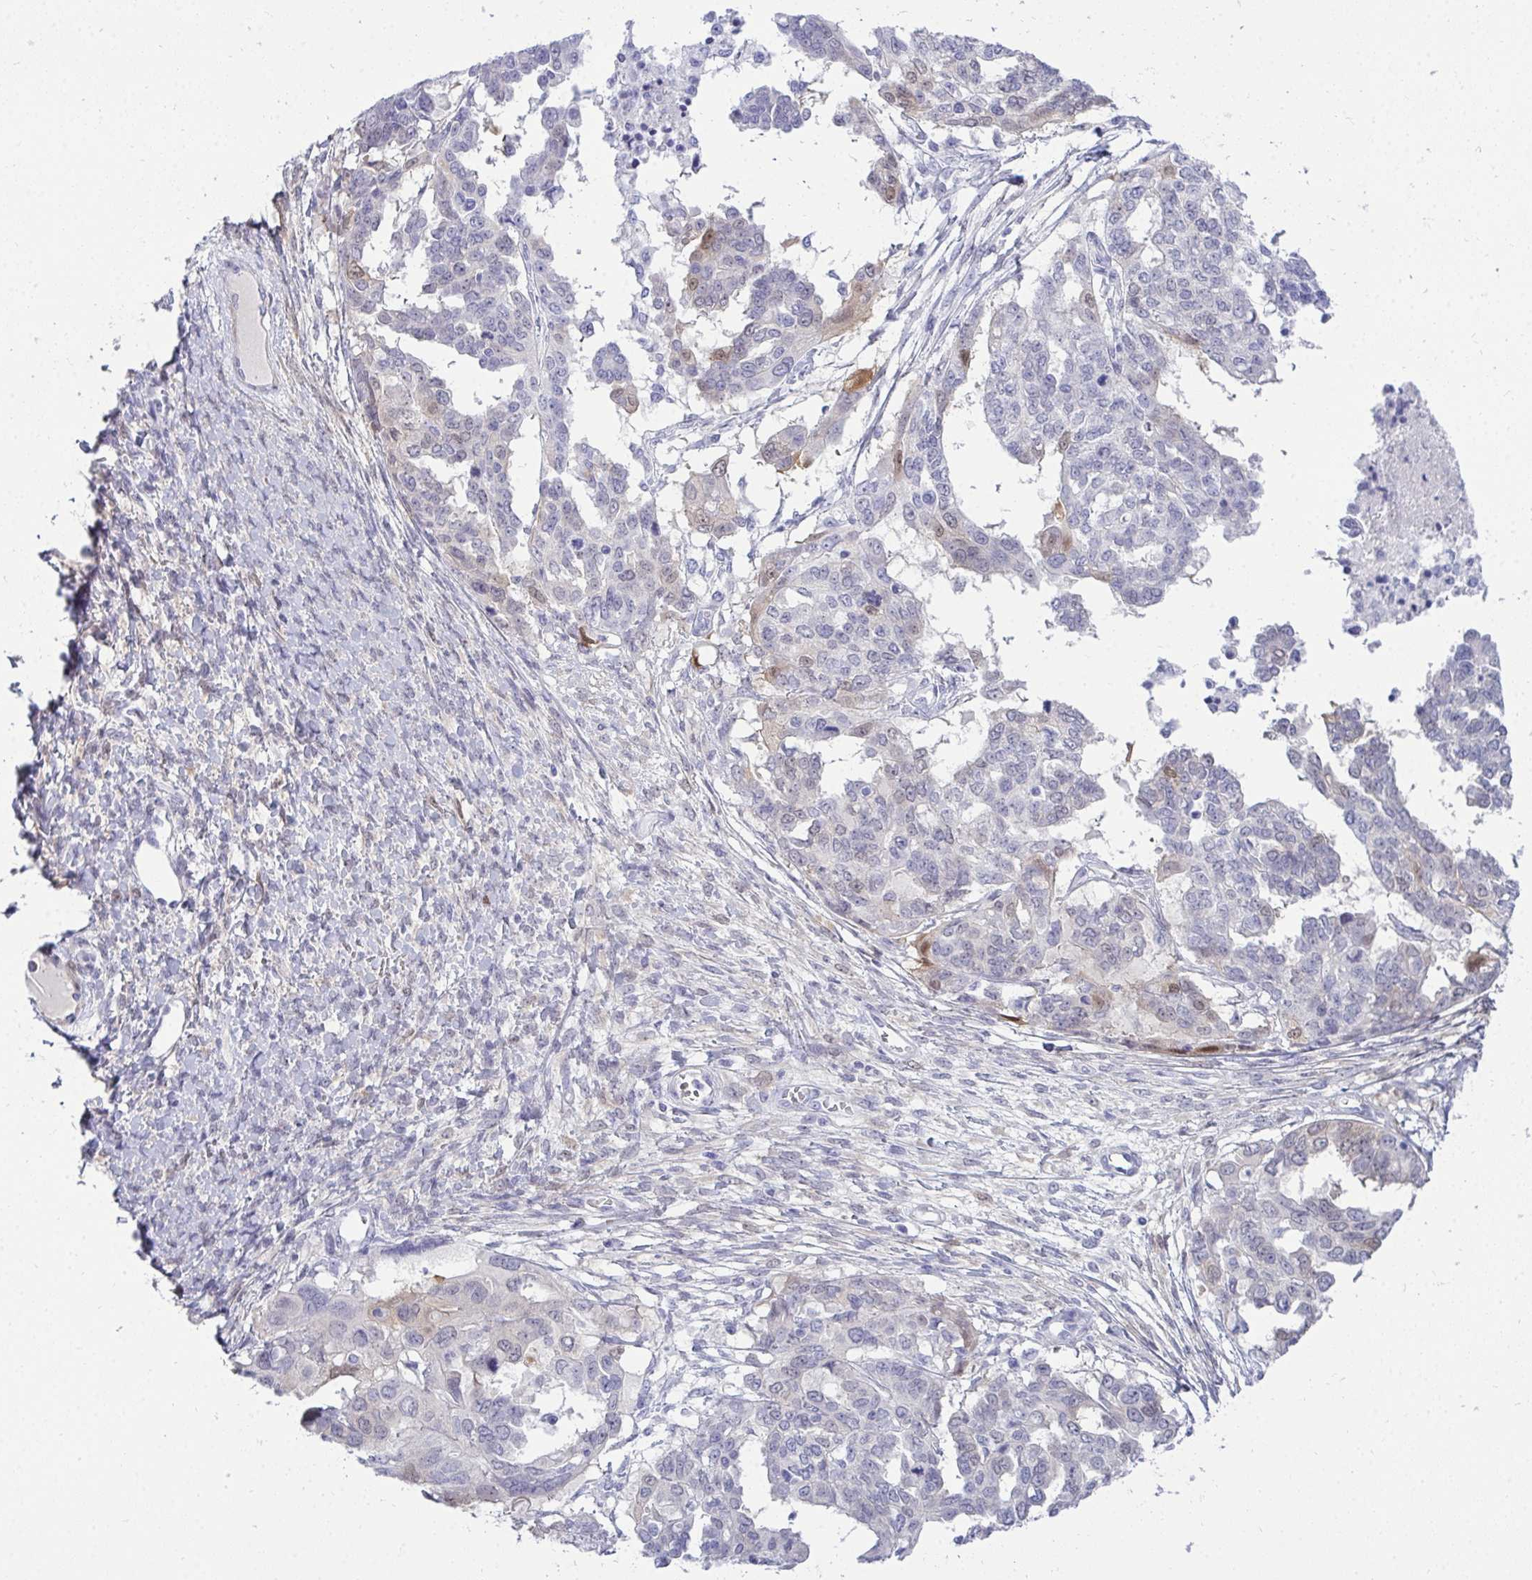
{"staining": {"intensity": "negative", "quantity": "none", "location": "none"}, "tissue": "ovarian cancer", "cell_type": "Tumor cells", "image_type": "cancer", "snomed": [{"axis": "morphology", "description": "Cystadenocarcinoma, serous, NOS"}, {"axis": "topography", "description": "Ovary"}], "caption": "DAB immunohistochemical staining of serous cystadenocarcinoma (ovarian) displays no significant positivity in tumor cells.", "gene": "HSPB6", "patient": {"sex": "female", "age": 53}}